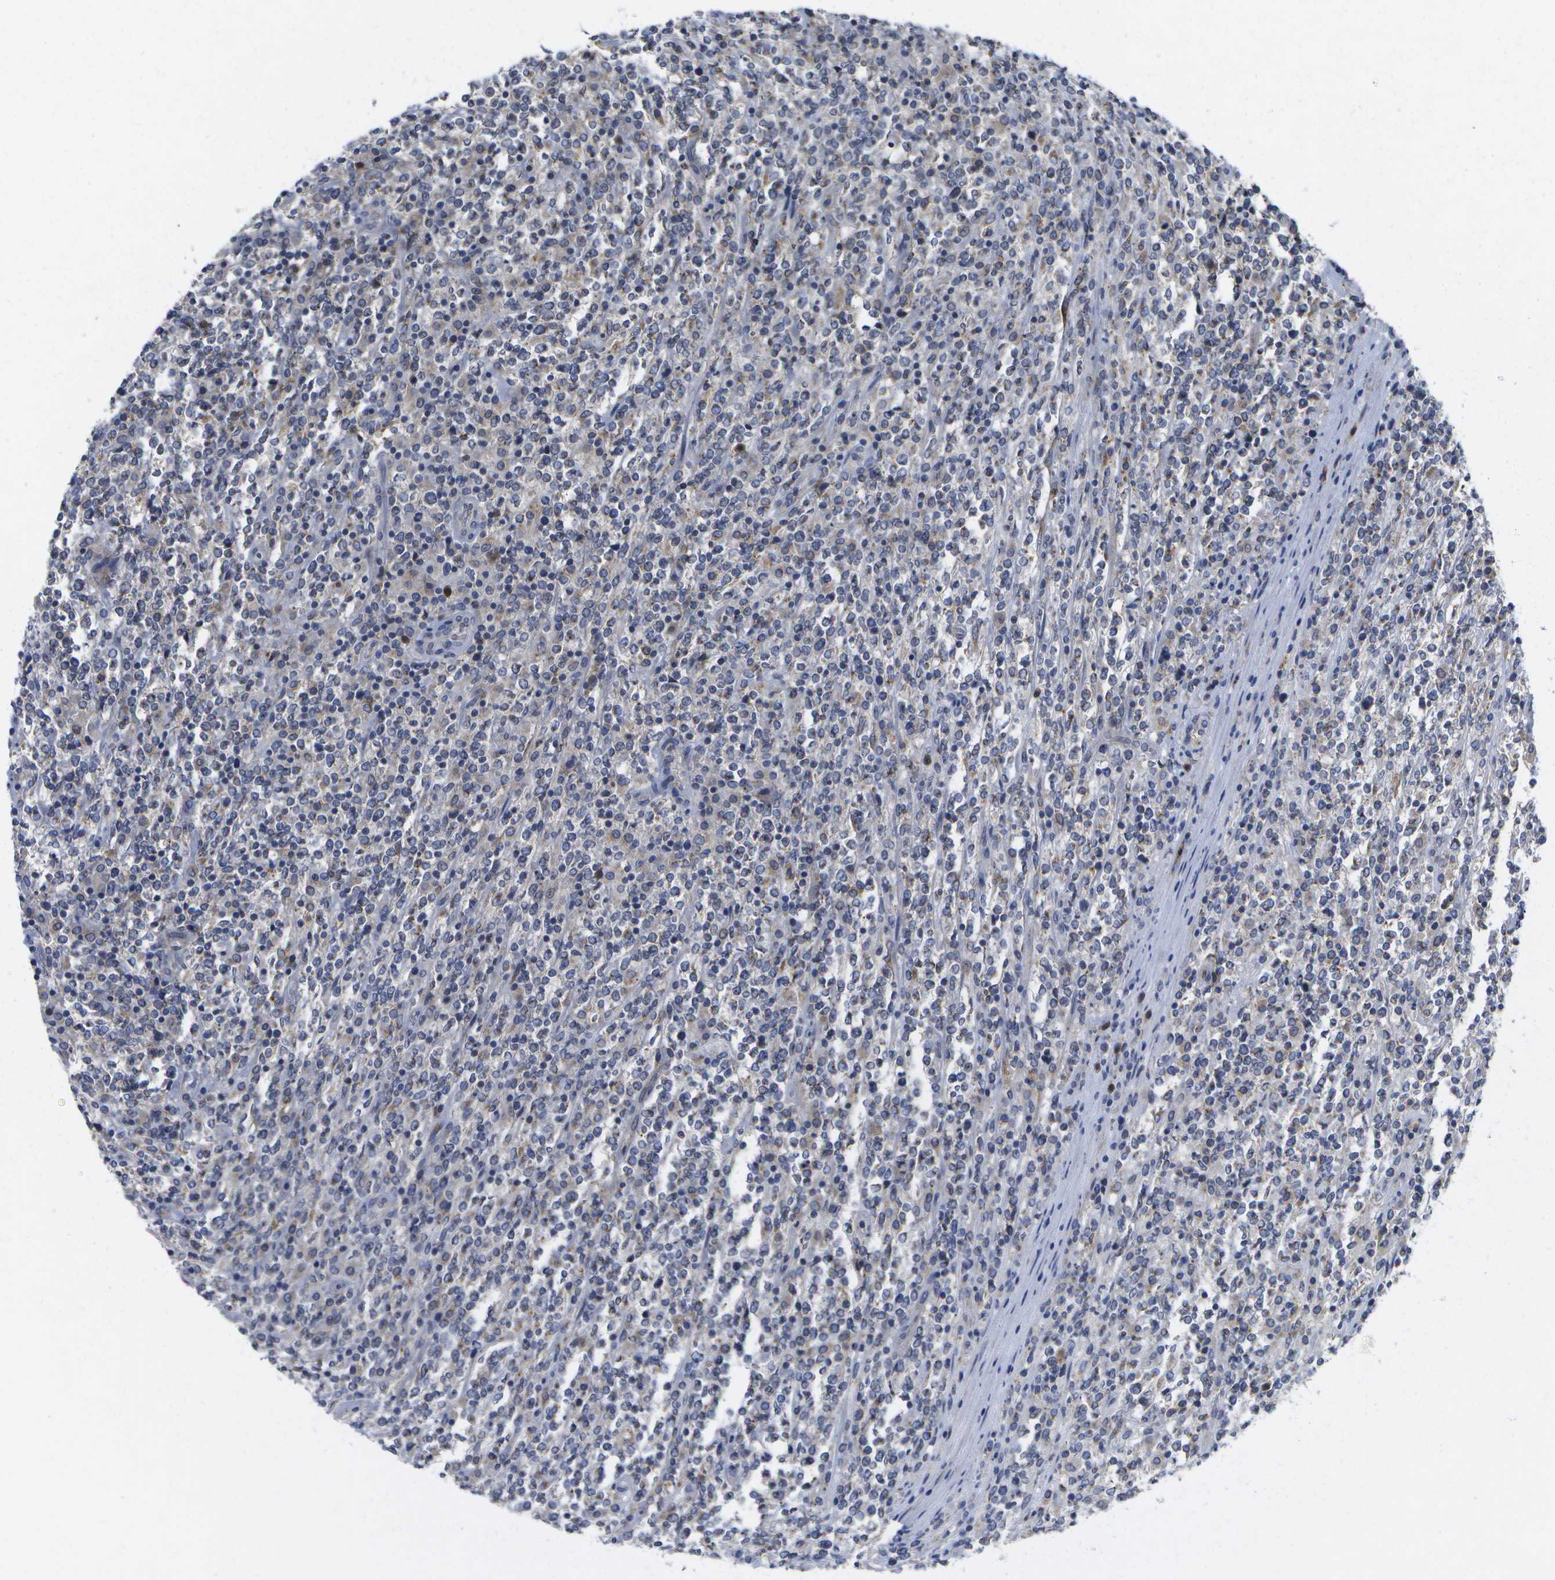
{"staining": {"intensity": "weak", "quantity": "<25%", "location": "cytoplasmic/membranous"}, "tissue": "lymphoma", "cell_type": "Tumor cells", "image_type": "cancer", "snomed": [{"axis": "morphology", "description": "Malignant lymphoma, non-Hodgkin's type, High grade"}, {"axis": "topography", "description": "Soft tissue"}], "caption": "Immunohistochemistry (IHC) micrograph of neoplastic tissue: malignant lymphoma, non-Hodgkin's type (high-grade) stained with DAB (3,3'-diaminobenzidine) reveals no significant protein positivity in tumor cells. (Brightfield microscopy of DAB IHC at high magnification).", "gene": "KDELR1", "patient": {"sex": "male", "age": 18}}